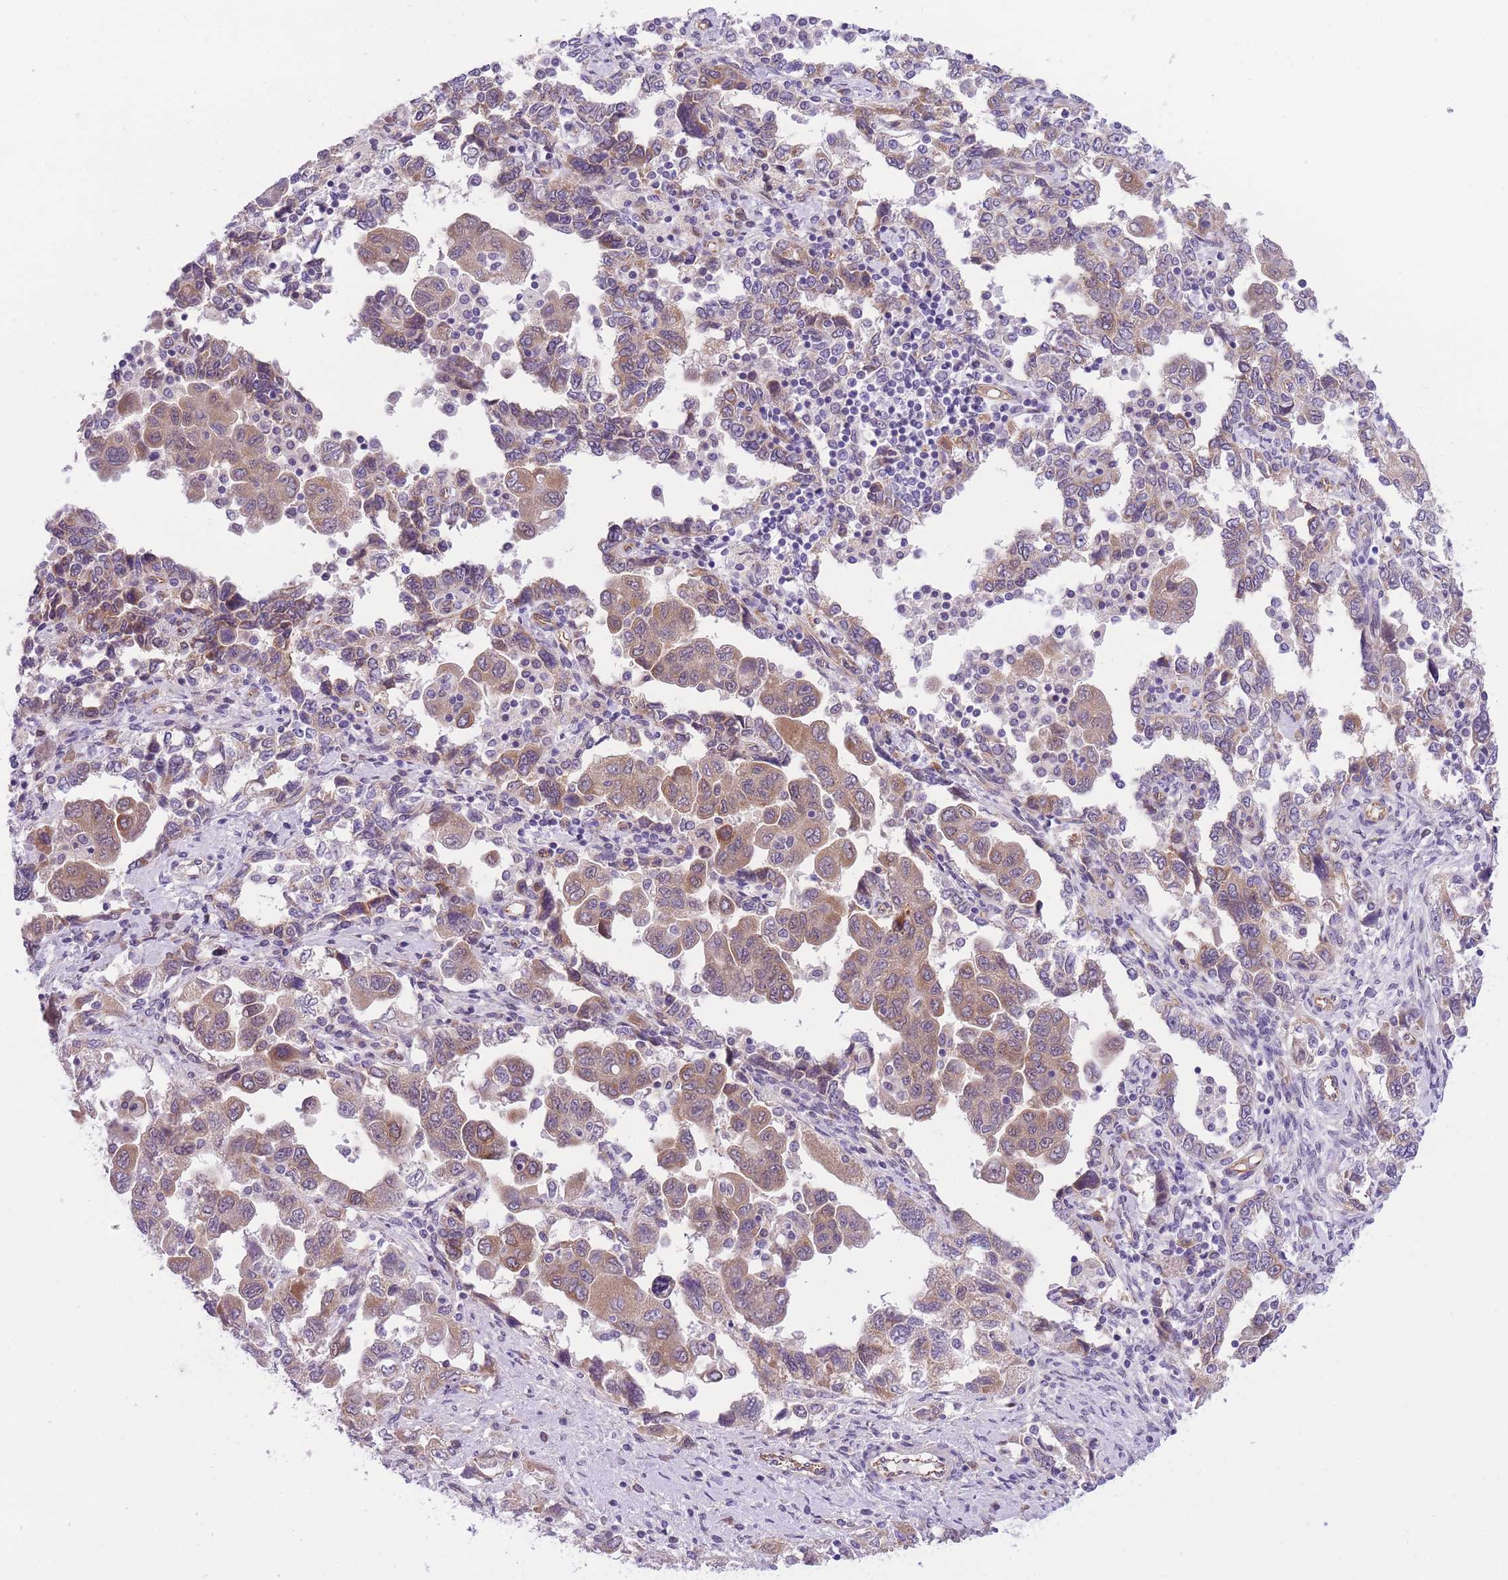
{"staining": {"intensity": "moderate", "quantity": ">75%", "location": "cytoplasmic/membranous"}, "tissue": "ovarian cancer", "cell_type": "Tumor cells", "image_type": "cancer", "snomed": [{"axis": "morphology", "description": "Carcinoma, NOS"}, {"axis": "morphology", "description": "Cystadenocarcinoma, serous, NOS"}, {"axis": "topography", "description": "Ovary"}], "caption": "Immunohistochemistry image of human ovarian cancer (carcinoma) stained for a protein (brown), which exhibits medium levels of moderate cytoplasmic/membranous positivity in approximately >75% of tumor cells.", "gene": "WWOX", "patient": {"sex": "female", "age": 69}}